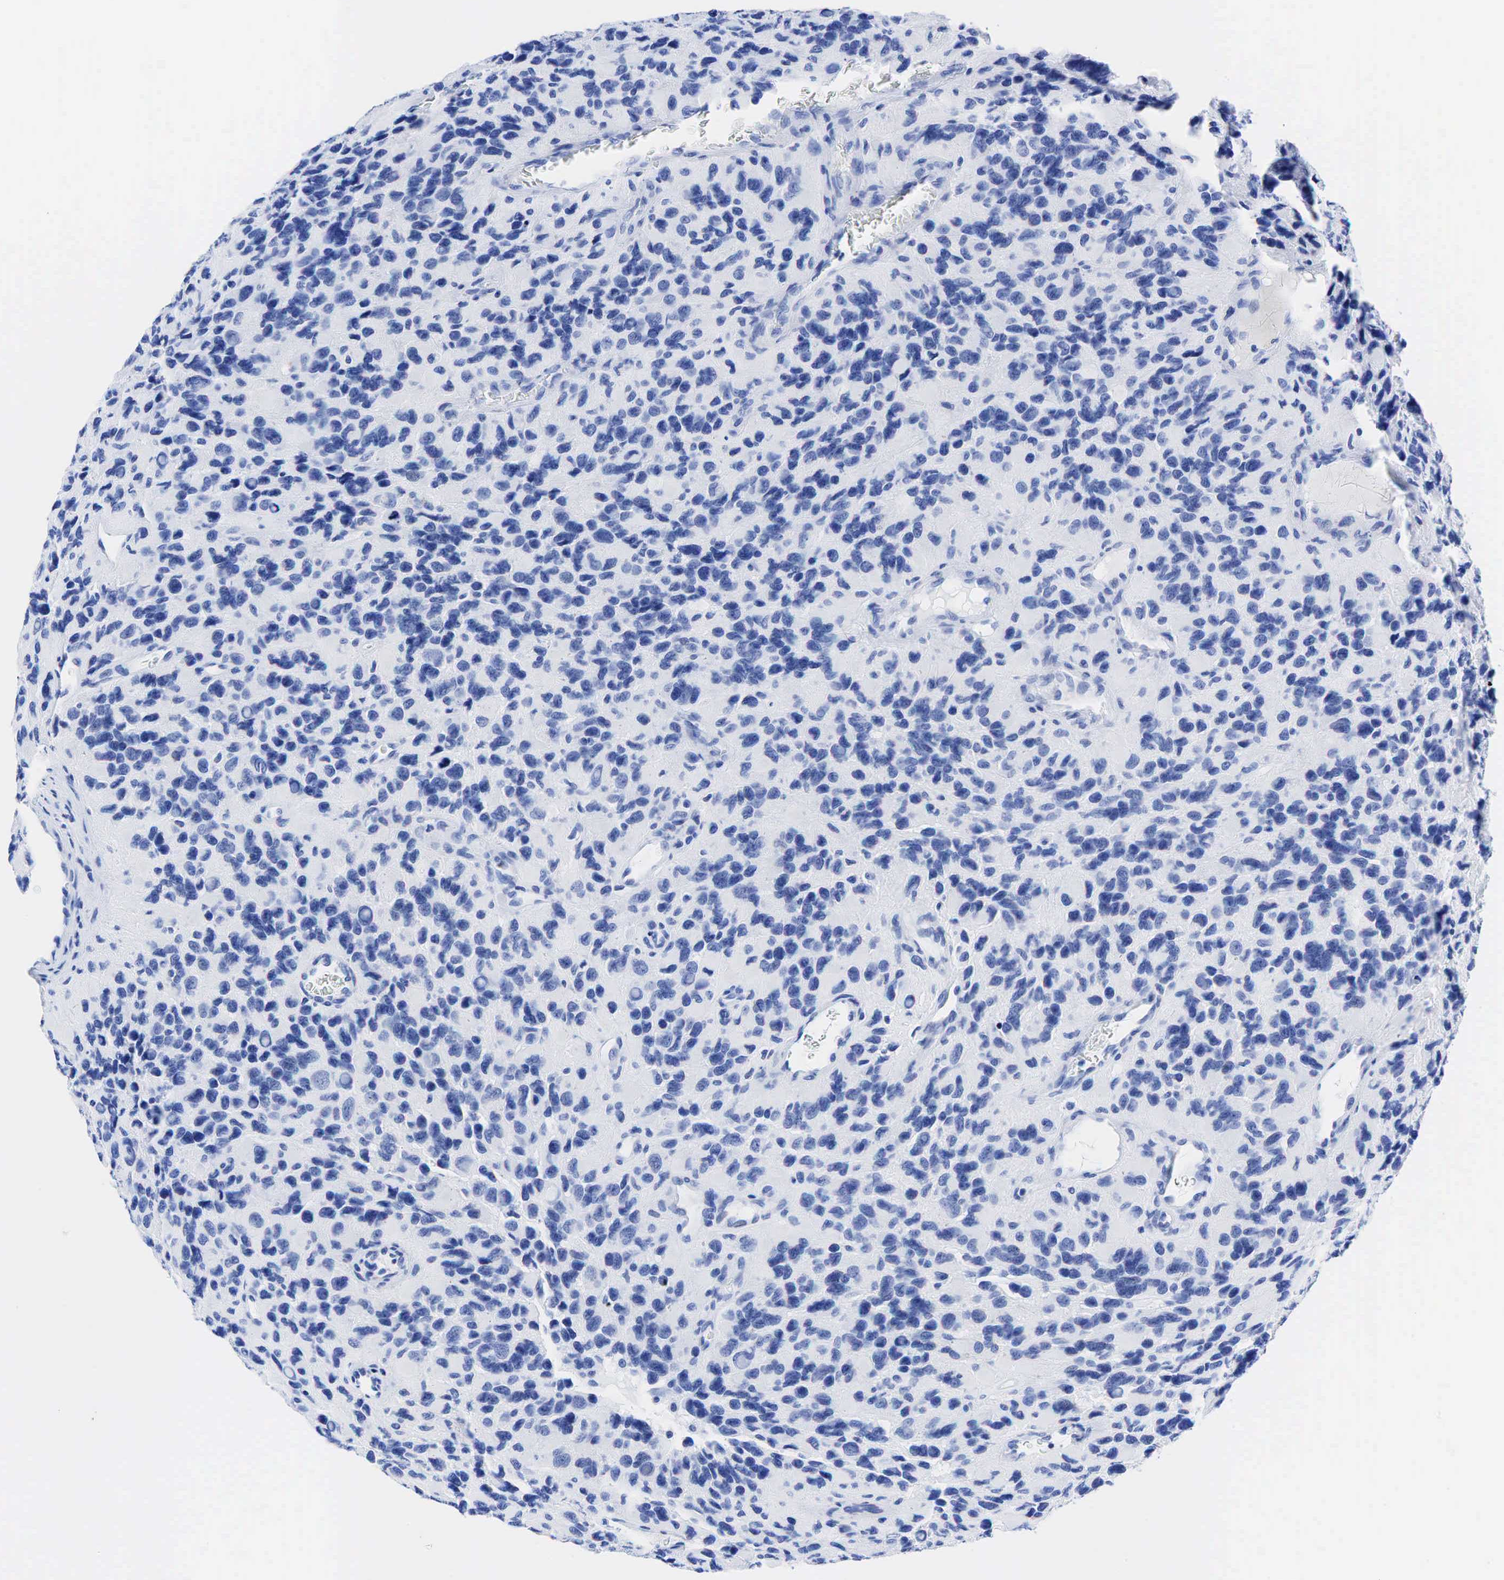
{"staining": {"intensity": "negative", "quantity": "none", "location": "none"}, "tissue": "glioma", "cell_type": "Tumor cells", "image_type": "cancer", "snomed": [{"axis": "morphology", "description": "Glioma, malignant, High grade"}, {"axis": "topography", "description": "Brain"}], "caption": "There is no significant positivity in tumor cells of glioma.", "gene": "KRT18", "patient": {"sex": "male", "age": 77}}